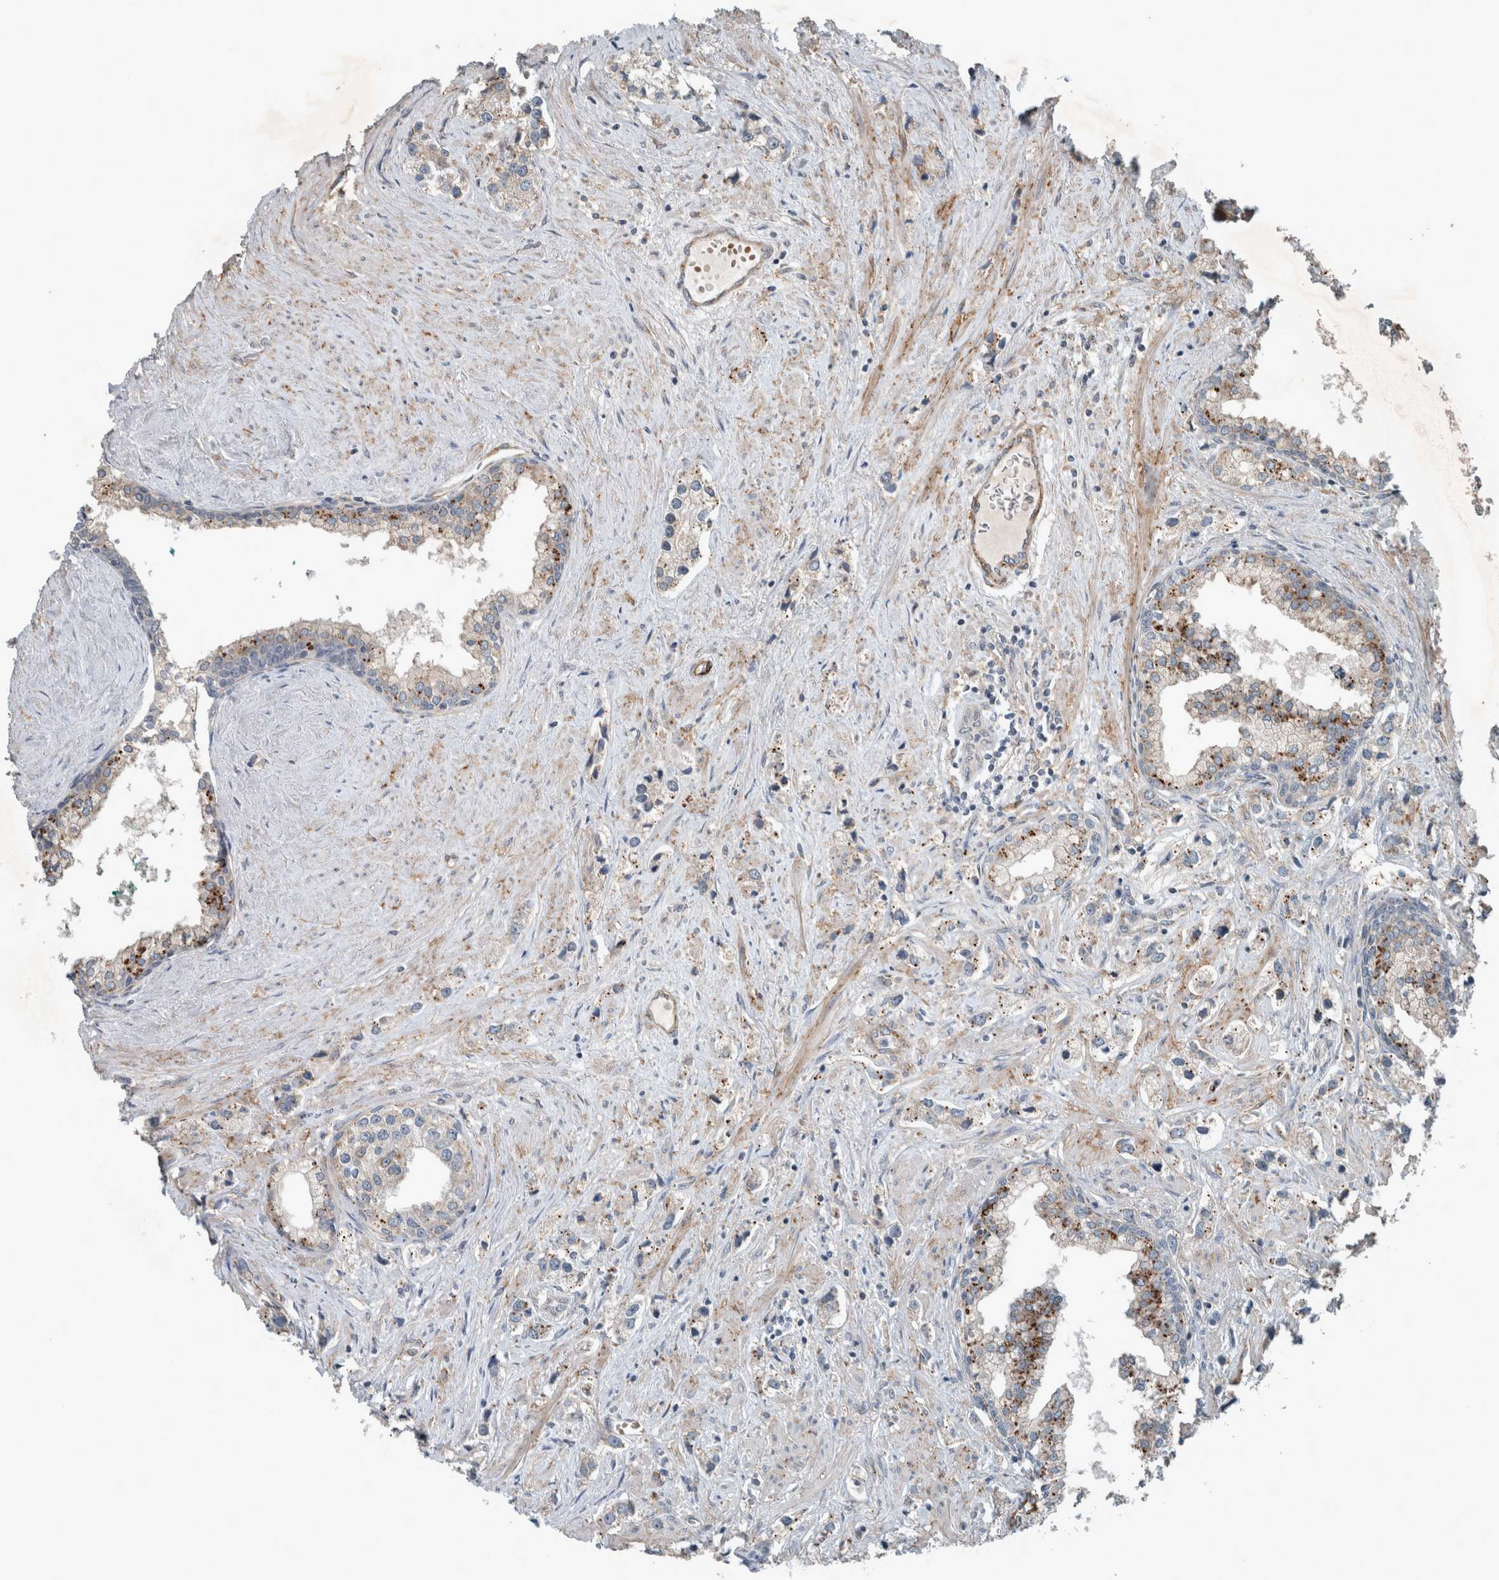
{"staining": {"intensity": "weak", "quantity": ">75%", "location": "cytoplasmic/membranous"}, "tissue": "prostate cancer", "cell_type": "Tumor cells", "image_type": "cancer", "snomed": [{"axis": "morphology", "description": "Adenocarcinoma, High grade"}, {"axis": "topography", "description": "Prostate"}], "caption": "There is low levels of weak cytoplasmic/membranous staining in tumor cells of high-grade adenocarcinoma (prostate), as demonstrated by immunohistochemical staining (brown color).", "gene": "JADE2", "patient": {"sex": "male", "age": 66}}